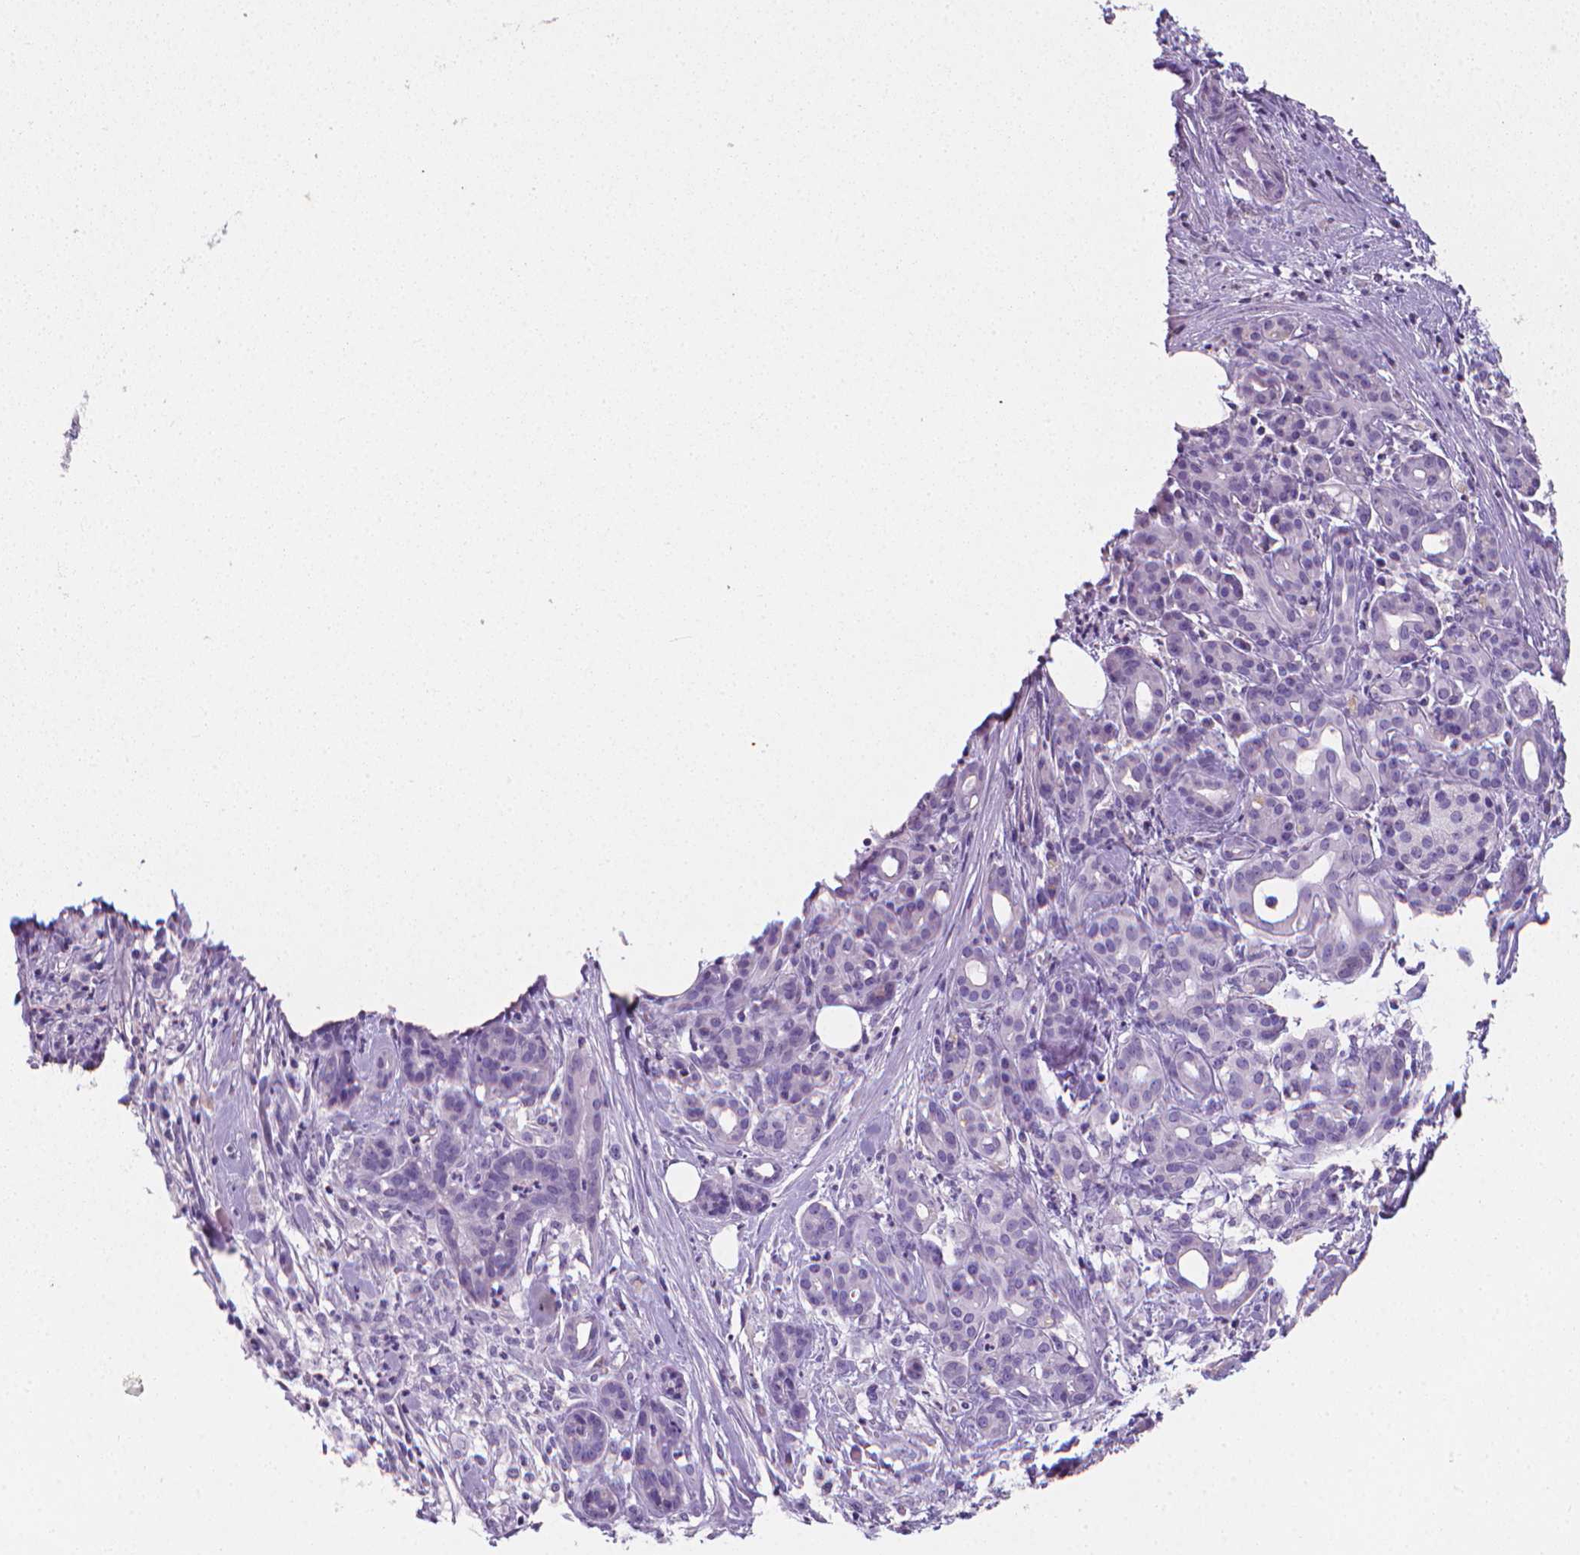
{"staining": {"intensity": "negative", "quantity": "none", "location": "none"}, "tissue": "pancreatic cancer", "cell_type": "Tumor cells", "image_type": "cancer", "snomed": [{"axis": "morphology", "description": "Adenocarcinoma, NOS"}, {"axis": "topography", "description": "Pancreas"}], "caption": "IHC image of neoplastic tissue: human pancreatic cancer (adenocarcinoma) stained with DAB (3,3'-diaminobenzidine) shows no significant protein expression in tumor cells.", "gene": "XPNPEP2", "patient": {"sex": "female", "age": 66}}